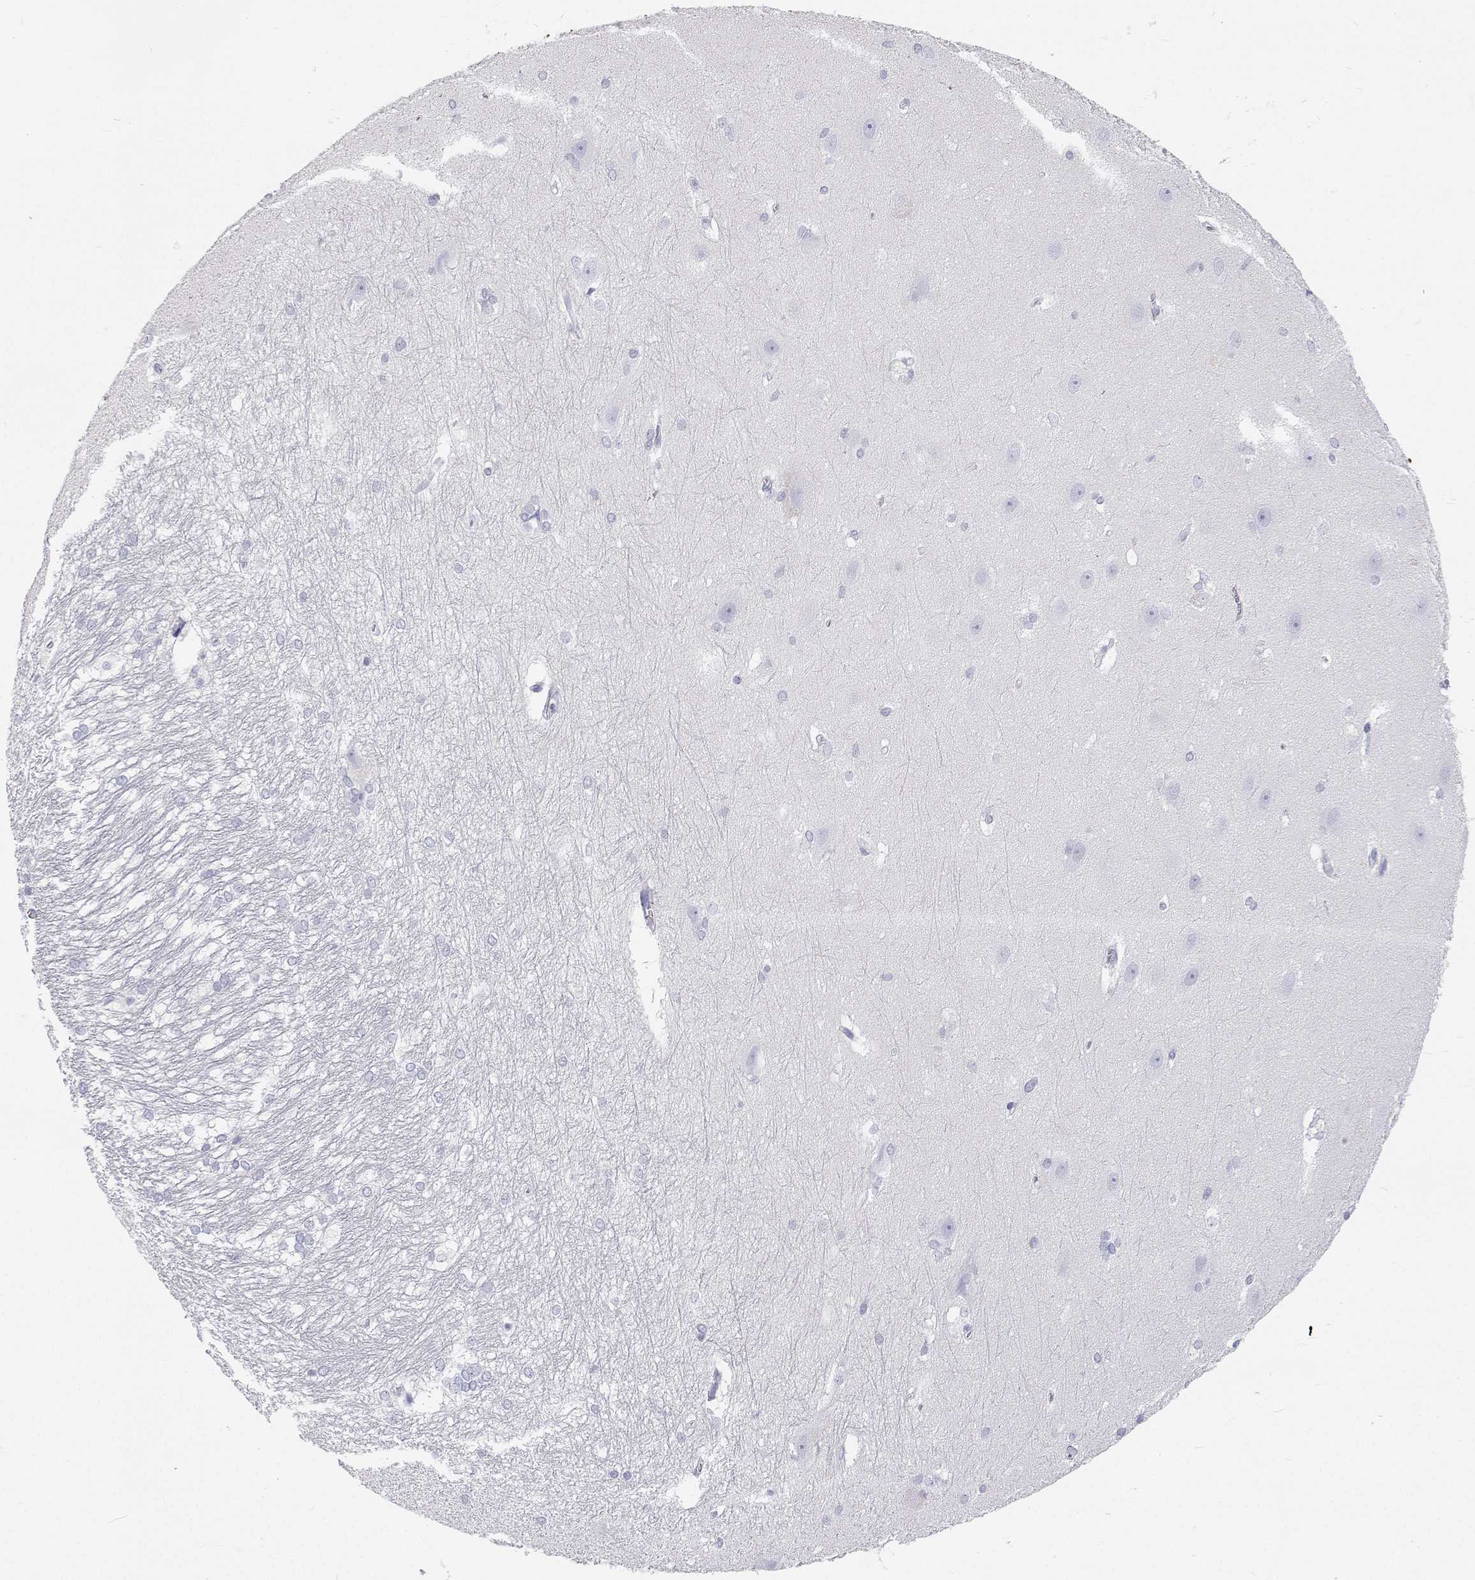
{"staining": {"intensity": "negative", "quantity": "none", "location": "none"}, "tissue": "hippocampus", "cell_type": "Glial cells", "image_type": "normal", "snomed": [{"axis": "morphology", "description": "Normal tissue, NOS"}, {"axis": "topography", "description": "Cerebral cortex"}, {"axis": "topography", "description": "Hippocampus"}], "caption": "Immunohistochemistry image of benign hippocampus stained for a protein (brown), which exhibits no positivity in glial cells.", "gene": "TTN", "patient": {"sex": "female", "age": 19}}